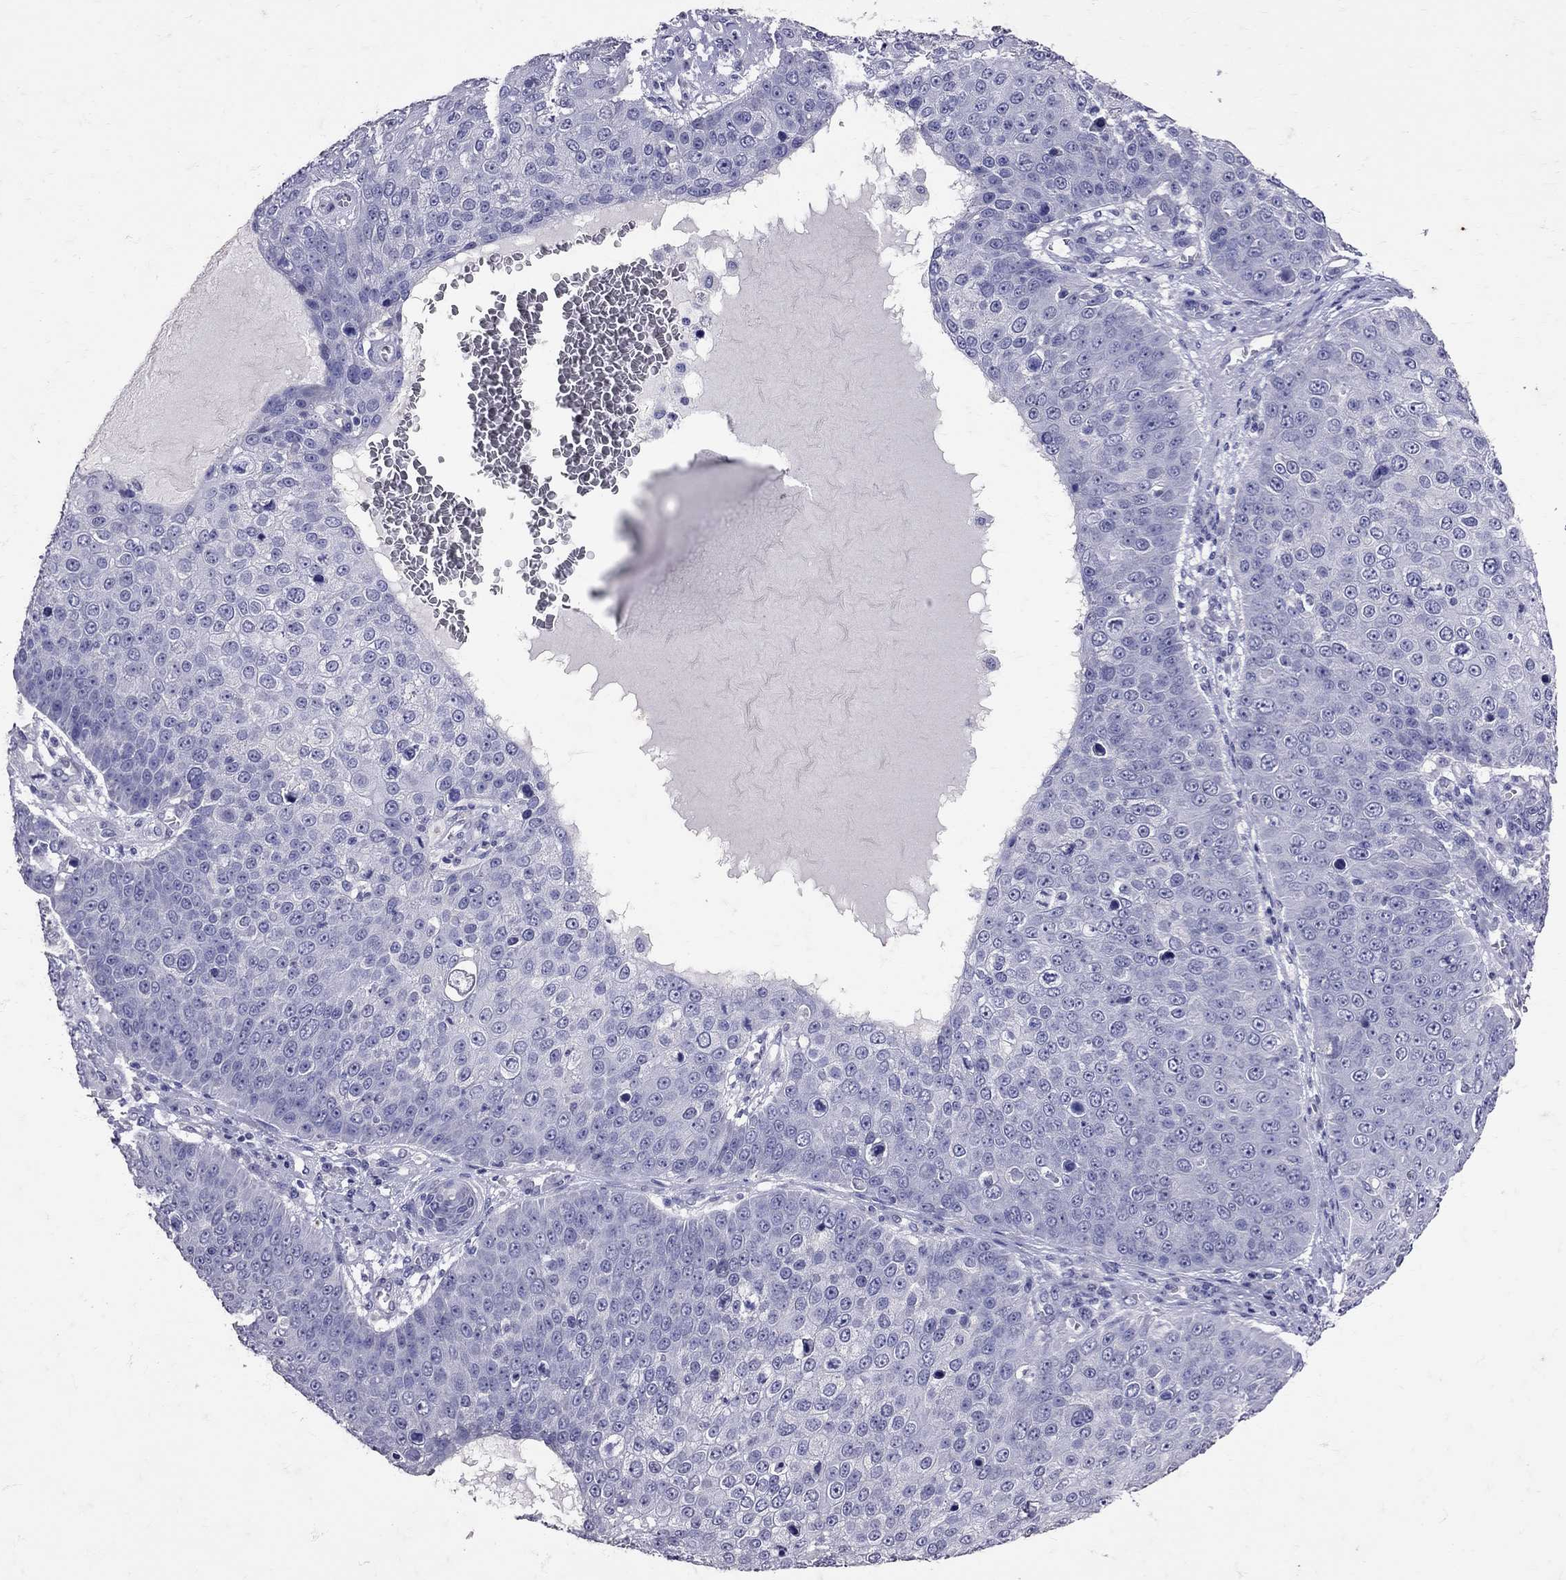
{"staining": {"intensity": "negative", "quantity": "none", "location": "none"}, "tissue": "skin cancer", "cell_type": "Tumor cells", "image_type": "cancer", "snomed": [{"axis": "morphology", "description": "Squamous cell carcinoma, NOS"}, {"axis": "topography", "description": "Skin"}], "caption": "There is no significant expression in tumor cells of skin cancer (squamous cell carcinoma).", "gene": "SST", "patient": {"sex": "male", "age": 71}}